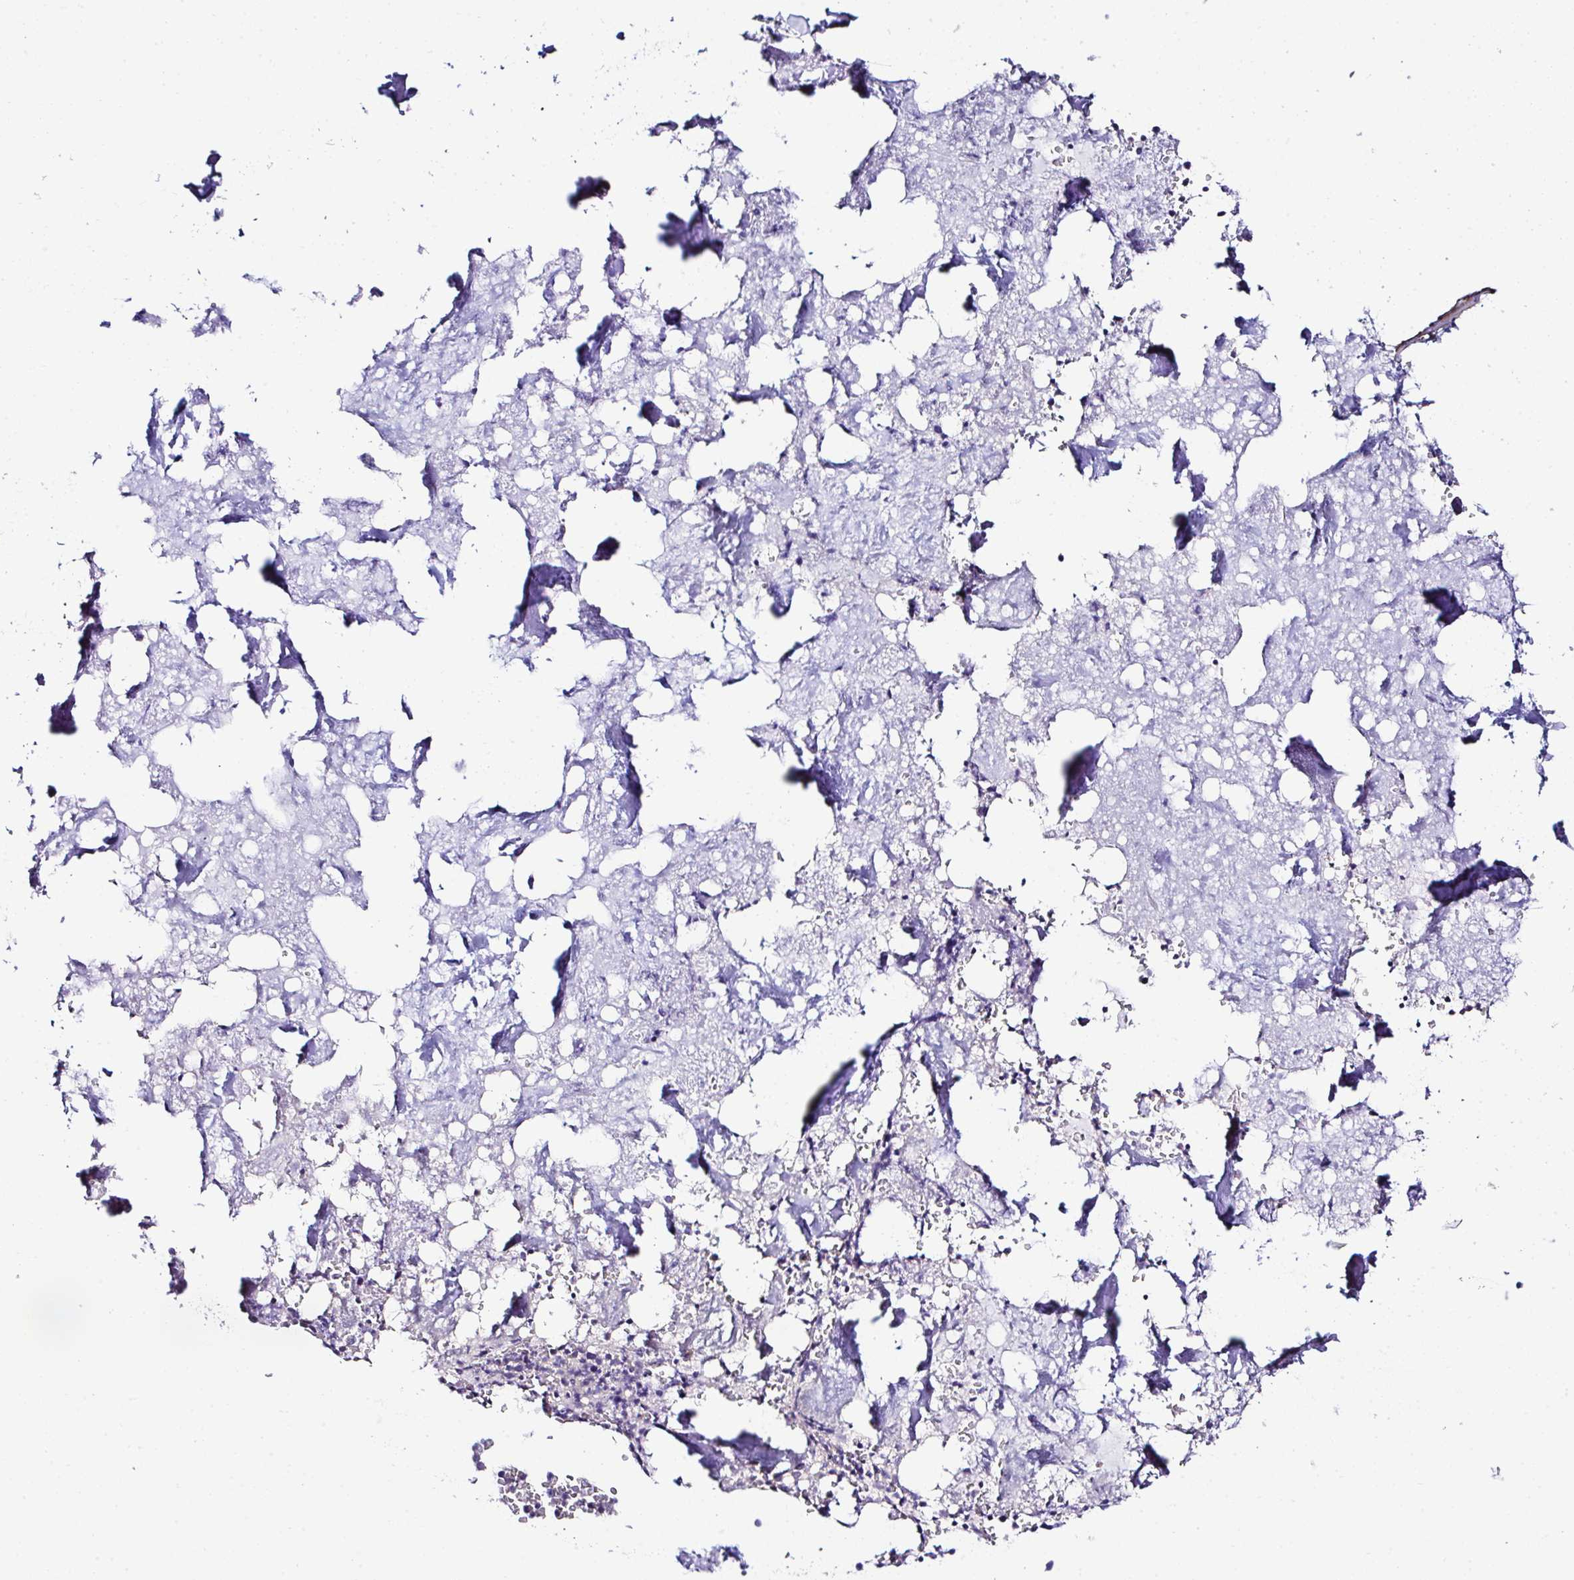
{"staining": {"intensity": "negative", "quantity": "none", "location": "none"}, "tissue": "bone marrow", "cell_type": "Hematopoietic cells", "image_type": "normal", "snomed": [{"axis": "morphology", "description": "Normal tissue, NOS"}, {"axis": "topography", "description": "Bone marrow"}], "caption": "Hematopoietic cells are negative for protein expression in benign human bone marrow. (DAB immunohistochemistry (IHC) visualized using brightfield microscopy, high magnification).", "gene": "OR4P4", "patient": {"sex": "female", "age": 42}}